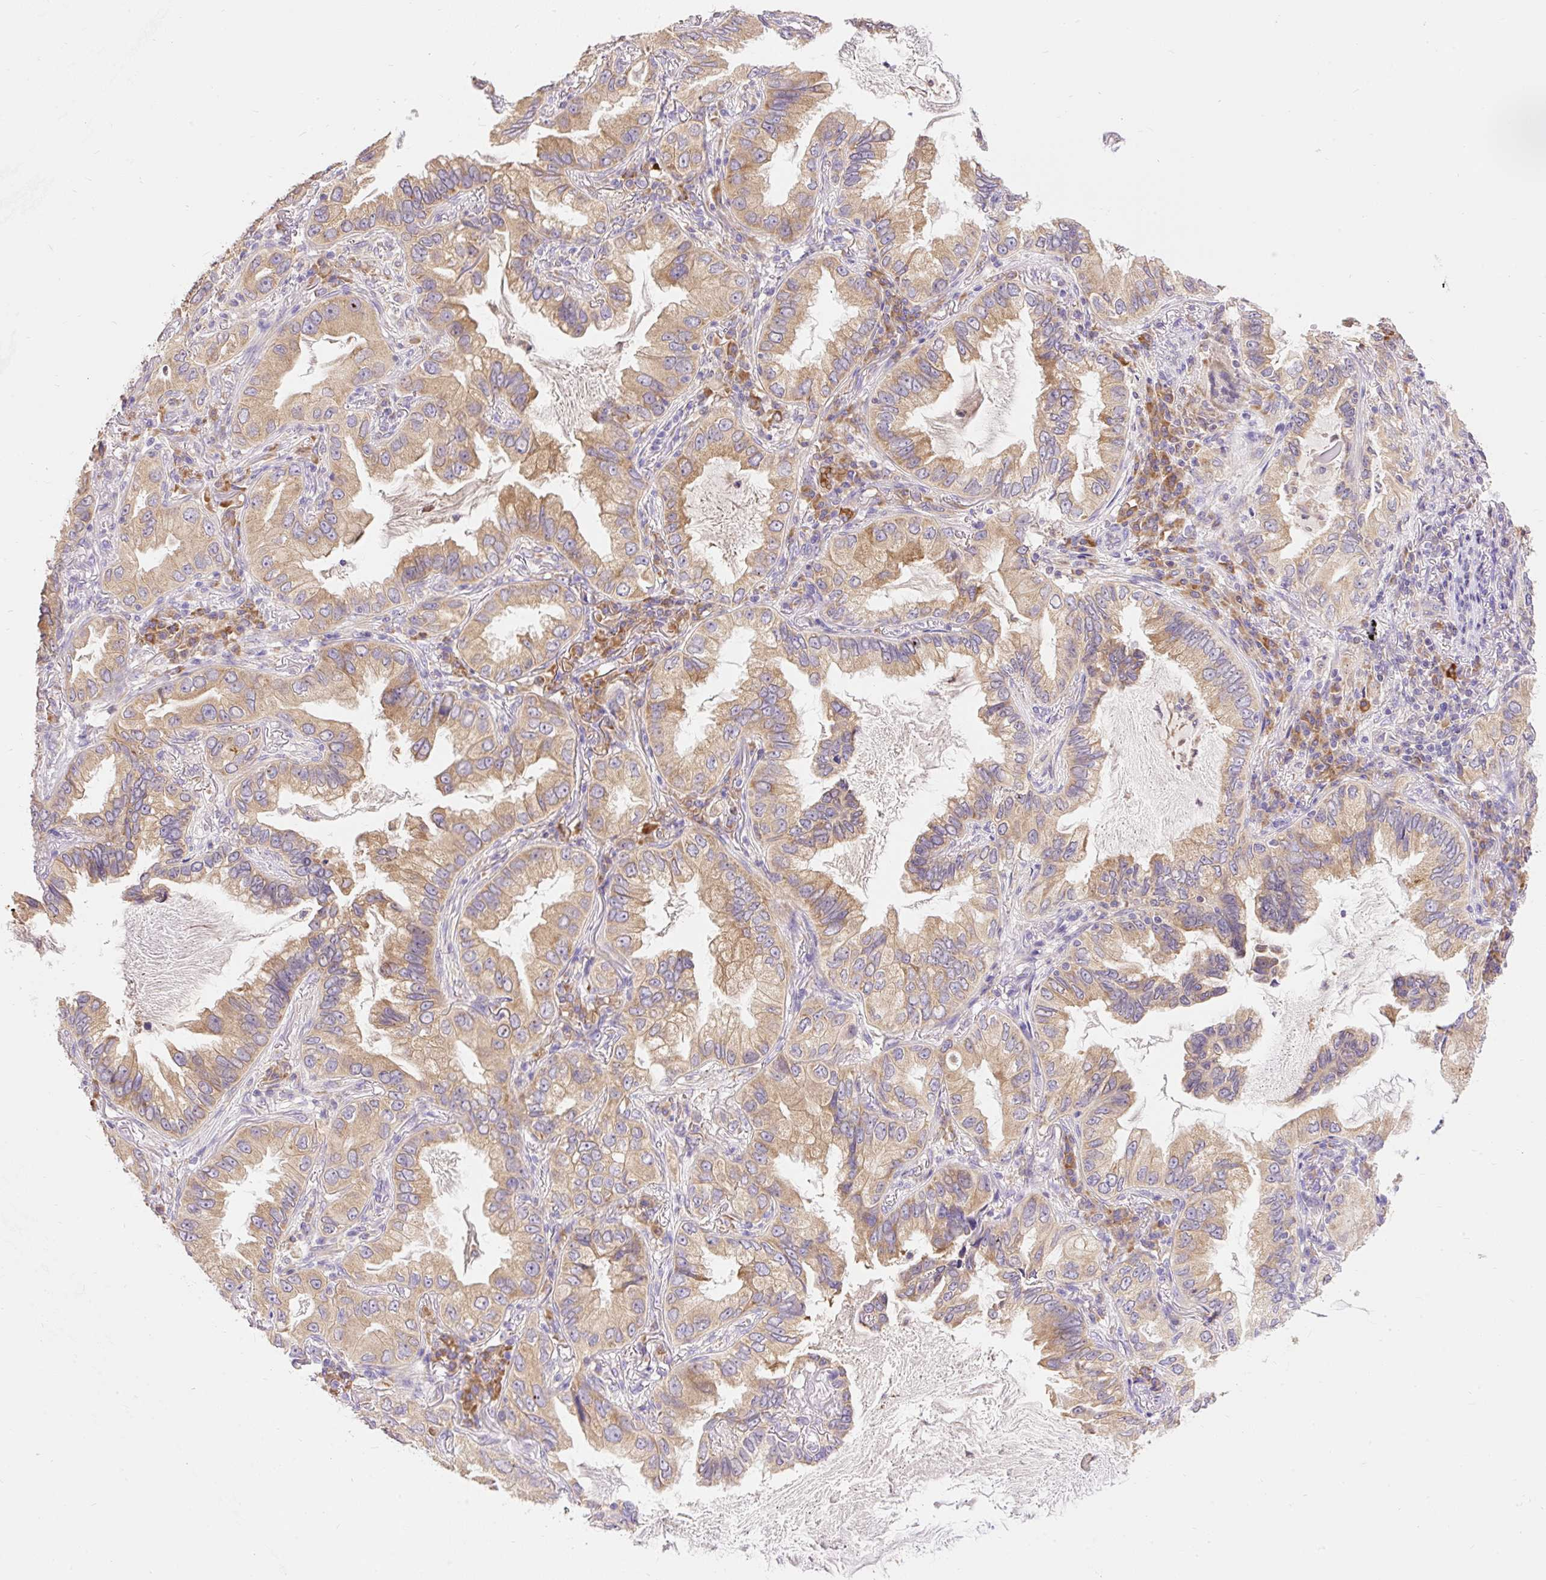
{"staining": {"intensity": "moderate", "quantity": ">75%", "location": "cytoplasmic/membranous"}, "tissue": "lung cancer", "cell_type": "Tumor cells", "image_type": "cancer", "snomed": [{"axis": "morphology", "description": "Adenocarcinoma, NOS"}, {"axis": "topography", "description": "Lung"}], "caption": "Immunohistochemical staining of lung adenocarcinoma displays medium levels of moderate cytoplasmic/membranous staining in approximately >75% of tumor cells.", "gene": "SEC63", "patient": {"sex": "female", "age": 69}}